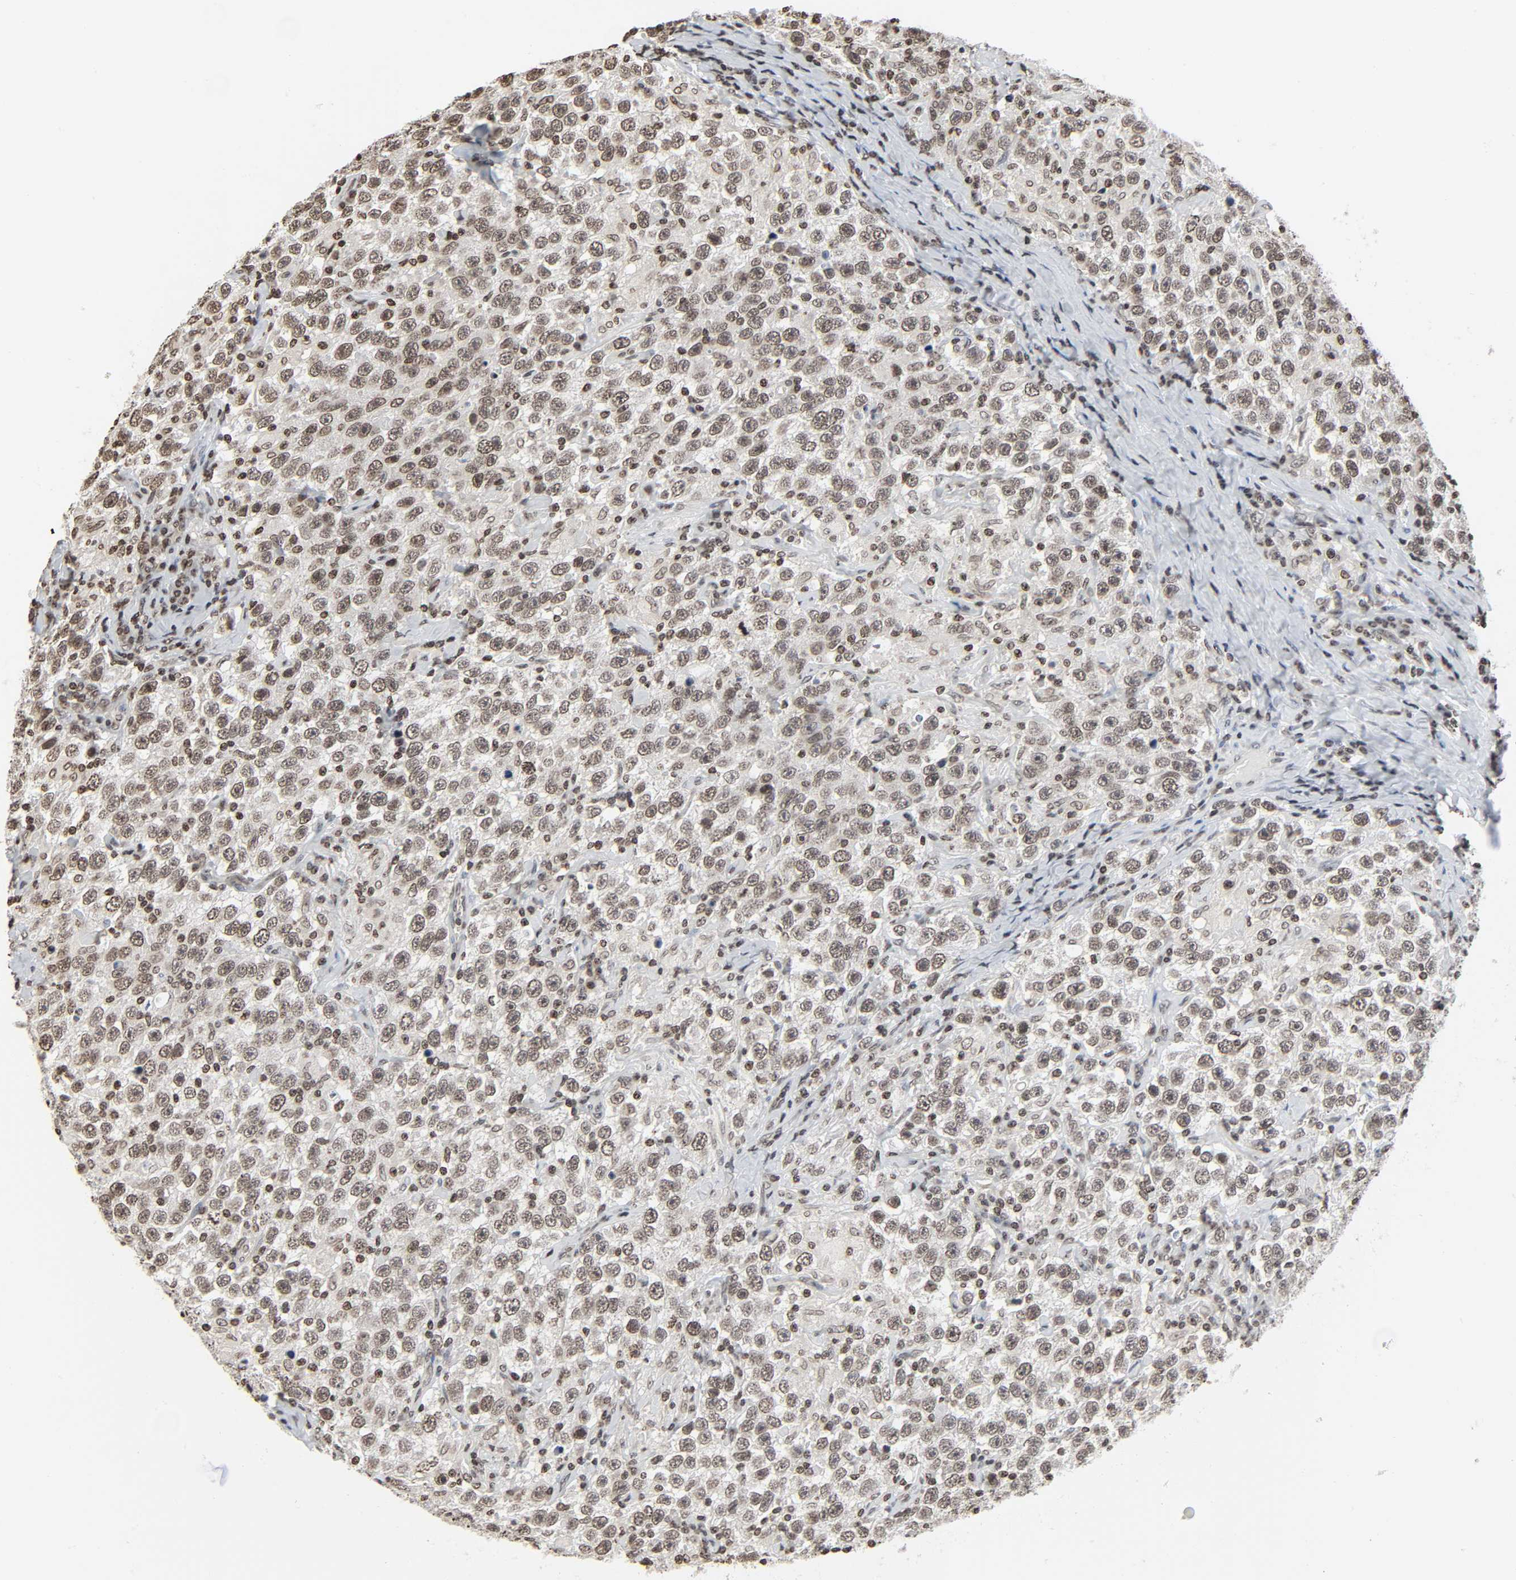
{"staining": {"intensity": "moderate", "quantity": ">75%", "location": "nuclear"}, "tissue": "testis cancer", "cell_type": "Tumor cells", "image_type": "cancer", "snomed": [{"axis": "morphology", "description": "Seminoma, NOS"}, {"axis": "topography", "description": "Testis"}], "caption": "Testis seminoma tissue displays moderate nuclear staining in approximately >75% of tumor cells, visualized by immunohistochemistry.", "gene": "ELAVL1", "patient": {"sex": "male", "age": 41}}